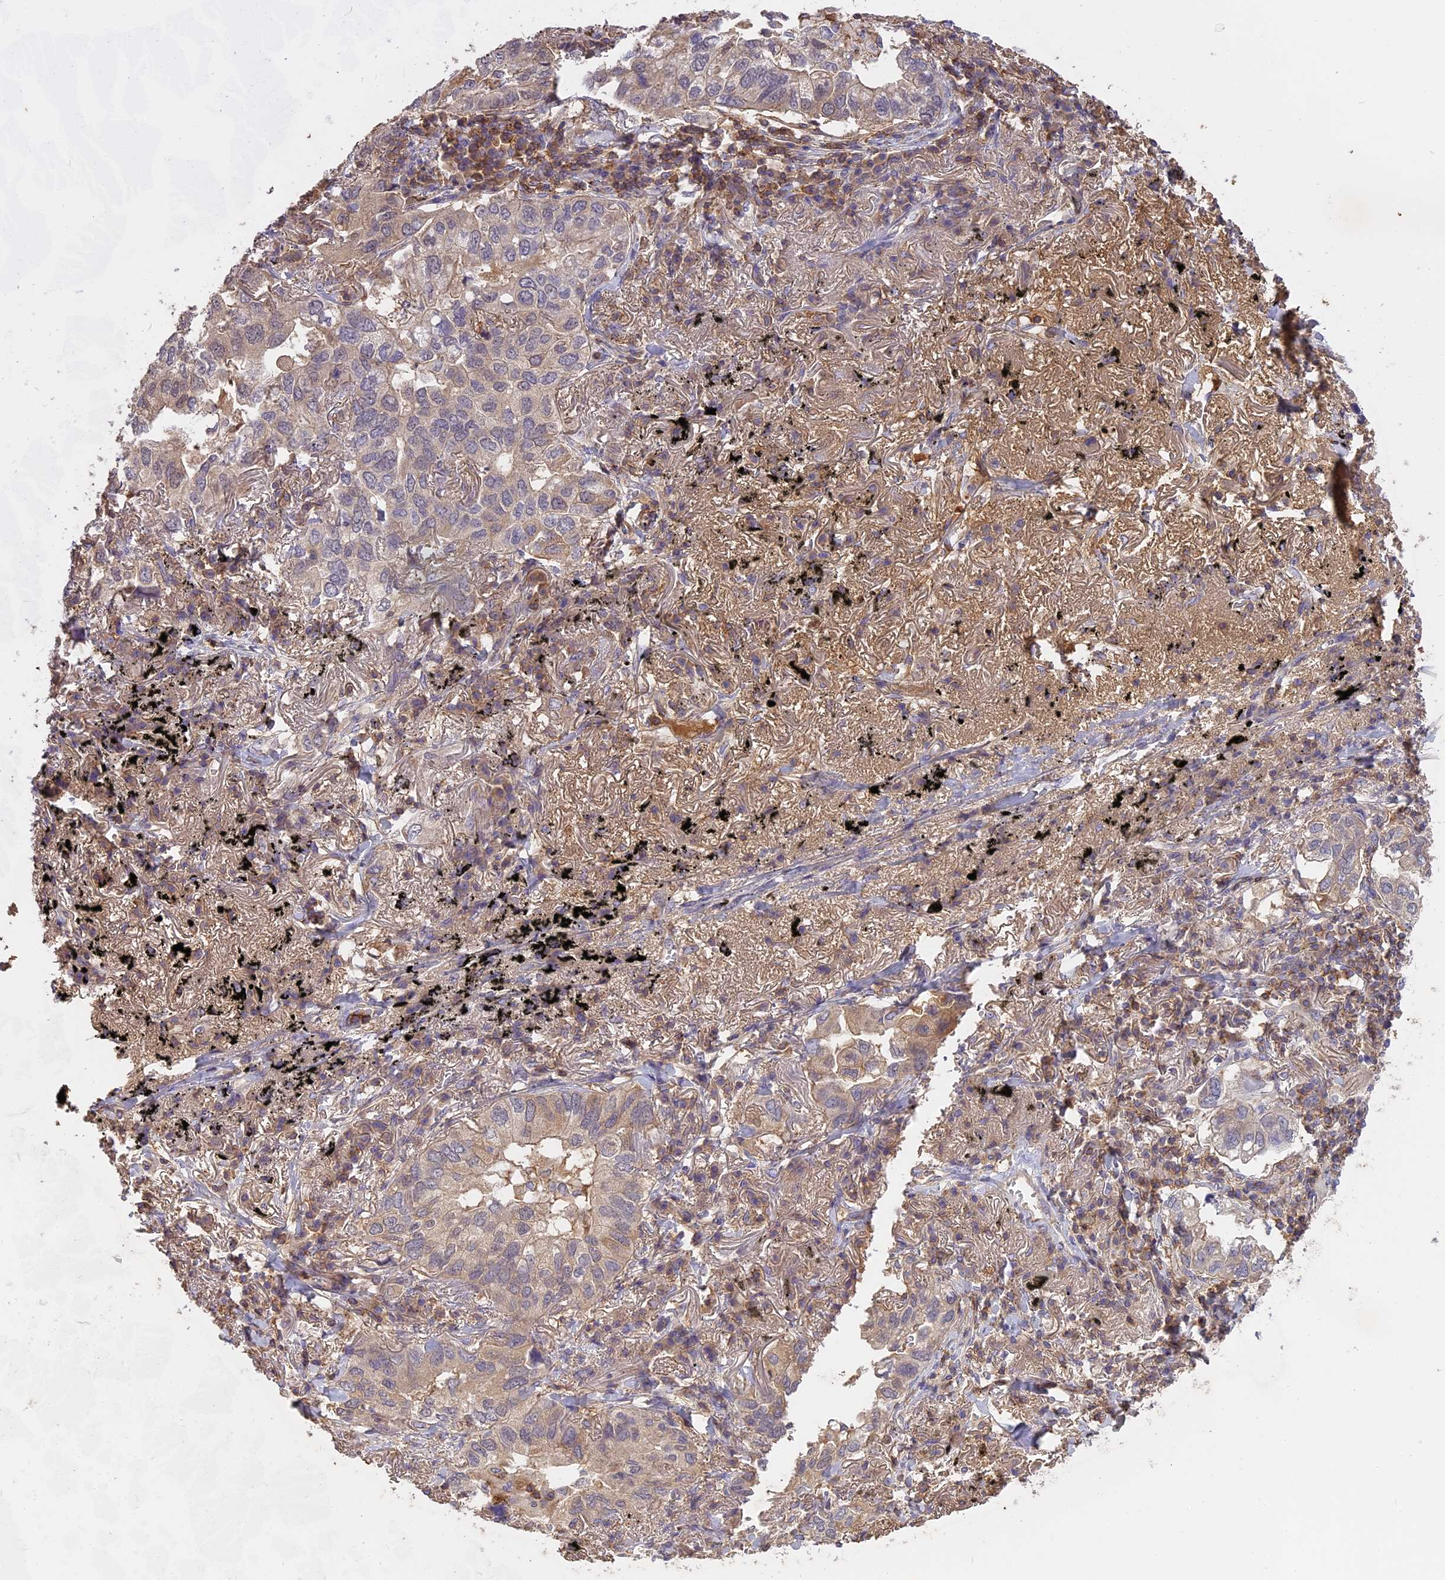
{"staining": {"intensity": "weak", "quantity": "<25%", "location": "cytoplasmic/membranous"}, "tissue": "lung cancer", "cell_type": "Tumor cells", "image_type": "cancer", "snomed": [{"axis": "morphology", "description": "Adenocarcinoma, NOS"}, {"axis": "topography", "description": "Lung"}], "caption": "High magnification brightfield microscopy of lung cancer (adenocarcinoma) stained with DAB (brown) and counterstained with hematoxylin (blue): tumor cells show no significant positivity. Nuclei are stained in blue.", "gene": "CFAP119", "patient": {"sex": "male", "age": 65}}